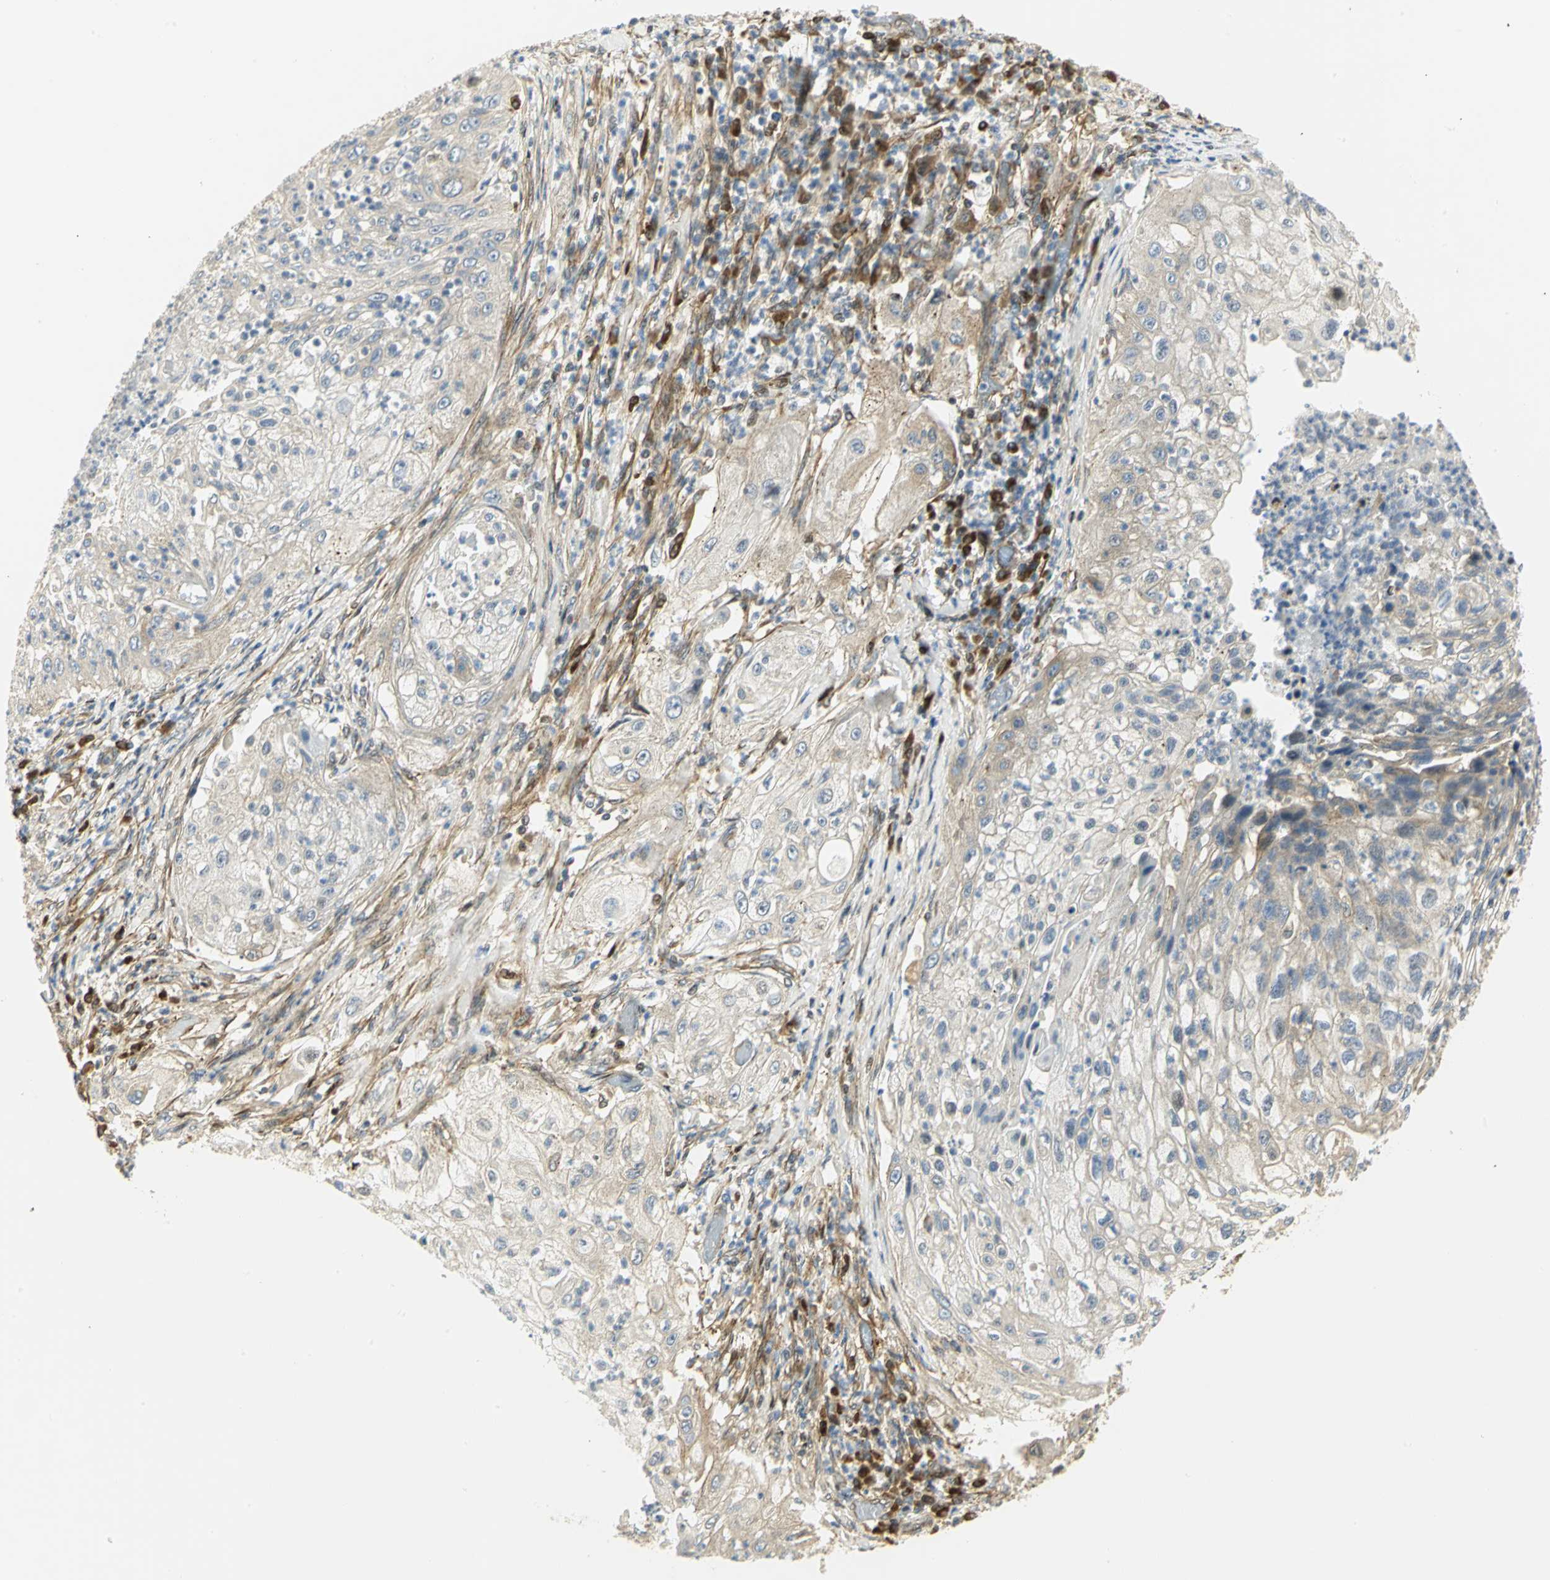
{"staining": {"intensity": "weak", "quantity": "25%-75%", "location": "cytoplasmic/membranous"}, "tissue": "lung cancer", "cell_type": "Tumor cells", "image_type": "cancer", "snomed": [{"axis": "morphology", "description": "Inflammation, NOS"}, {"axis": "morphology", "description": "Squamous cell carcinoma, NOS"}, {"axis": "topography", "description": "Lymph node"}, {"axis": "topography", "description": "Soft tissue"}, {"axis": "topography", "description": "Lung"}], "caption": "Immunohistochemistry (DAB) staining of human lung cancer reveals weak cytoplasmic/membranous protein staining in about 25%-75% of tumor cells.", "gene": "EEA1", "patient": {"sex": "male", "age": 66}}